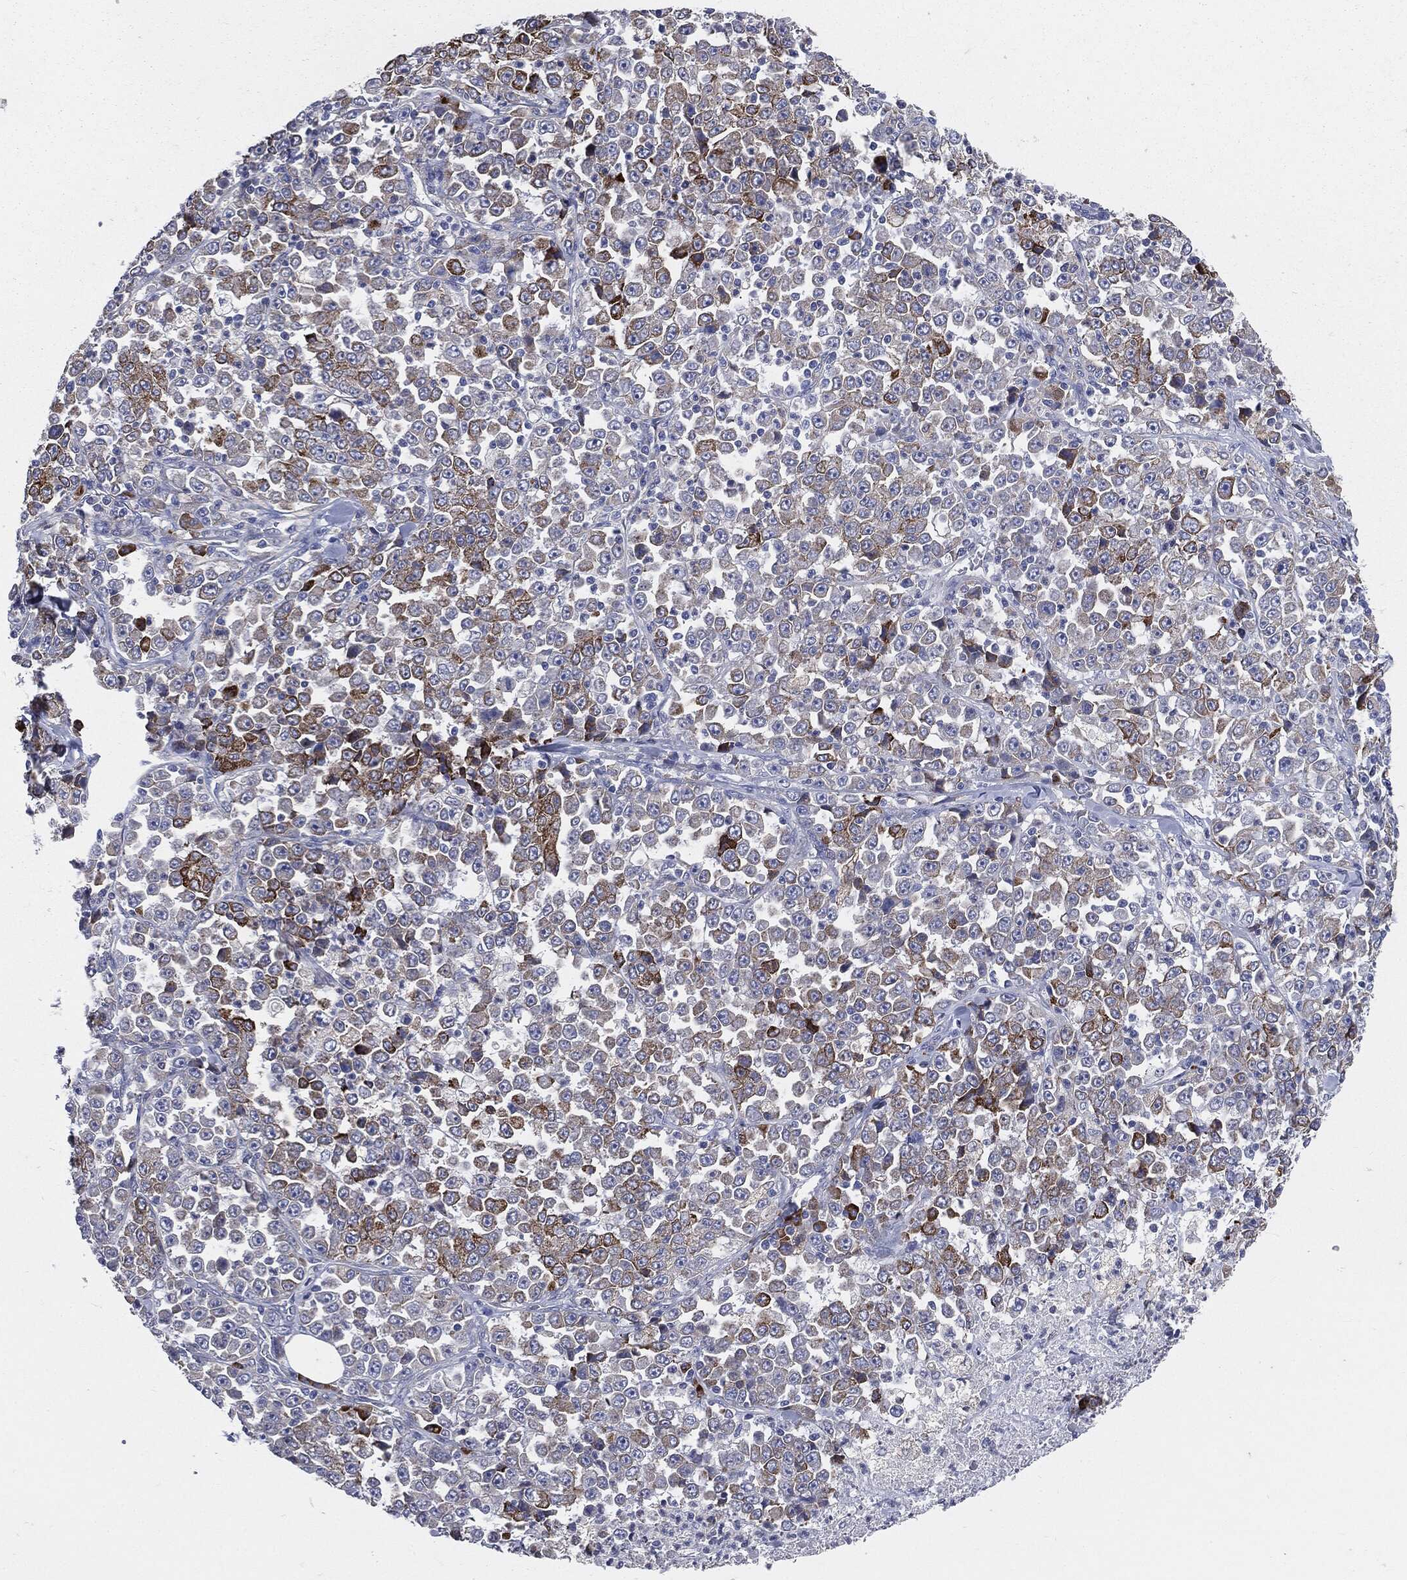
{"staining": {"intensity": "strong", "quantity": "<25%", "location": "cytoplasmic/membranous"}, "tissue": "stomach cancer", "cell_type": "Tumor cells", "image_type": "cancer", "snomed": [{"axis": "morphology", "description": "Normal tissue, NOS"}, {"axis": "morphology", "description": "Adenocarcinoma, NOS"}, {"axis": "topography", "description": "Stomach, upper"}, {"axis": "topography", "description": "Stomach"}], "caption": "Tumor cells show medium levels of strong cytoplasmic/membranous positivity in approximately <25% of cells in human stomach cancer. (IHC, brightfield microscopy, high magnification).", "gene": "PTGS2", "patient": {"sex": "male", "age": 59}}